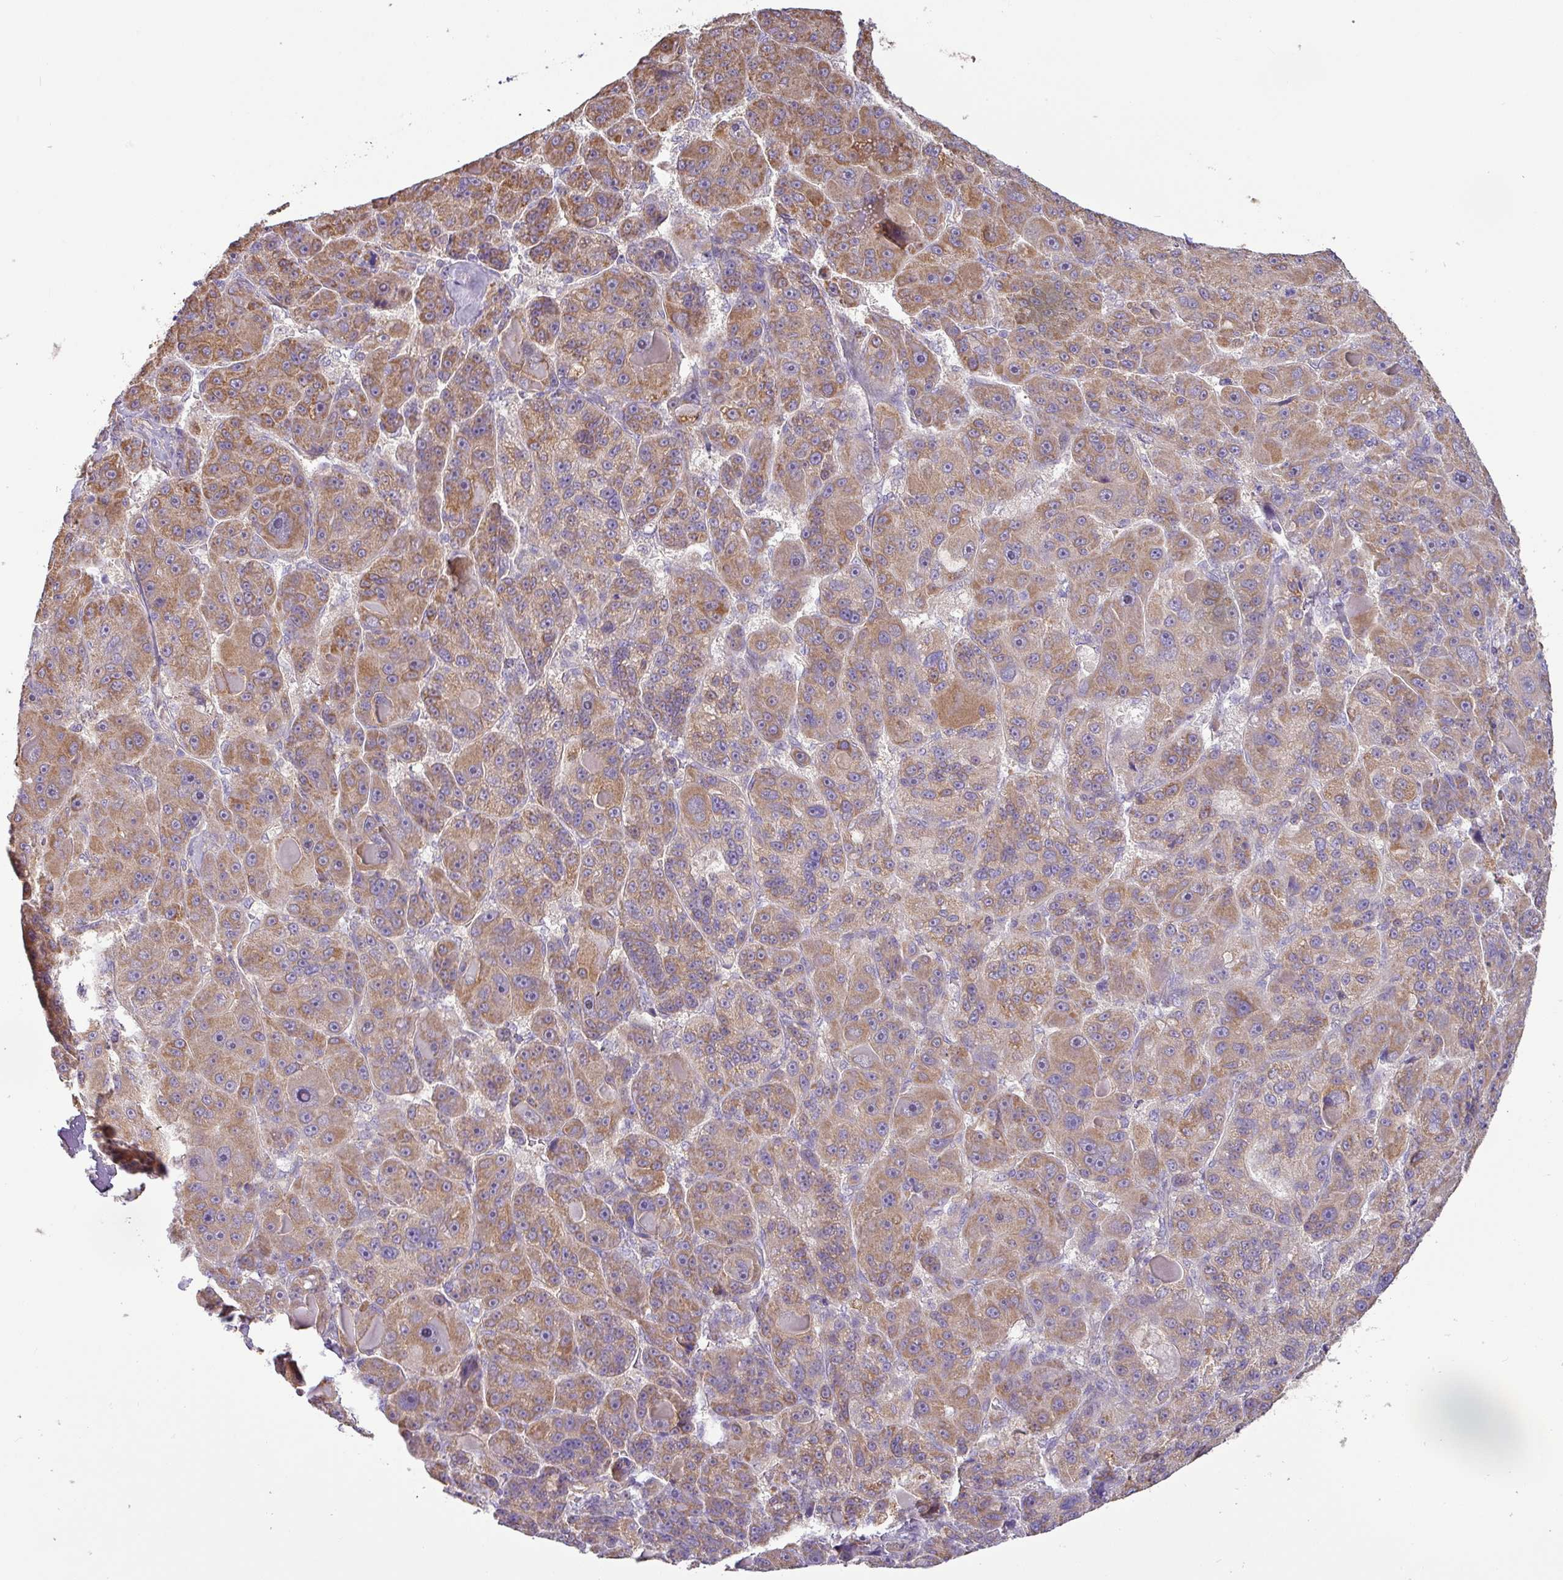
{"staining": {"intensity": "moderate", "quantity": ">75%", "location": "cytoplasmic/membranous"}, "tissue": "liver cancer", "cell_type": "Tumor cells", "image_type": "cancer", "snomed": [{"axis": "morphology", "description": "Carcinoma, Hepatocellular, NOS"}, {"axis": "topography", "description": "Liver"}], "caption": "An IHC image of tumor tissue is shown. Protein staining in brown shows moderate cytoplasmic/membranous positivity in liver cancer (hepatocellular carcinoma) within tumor cells.", "gene": "GALNT12", "patient": {"sex": "male", "age": 76}}